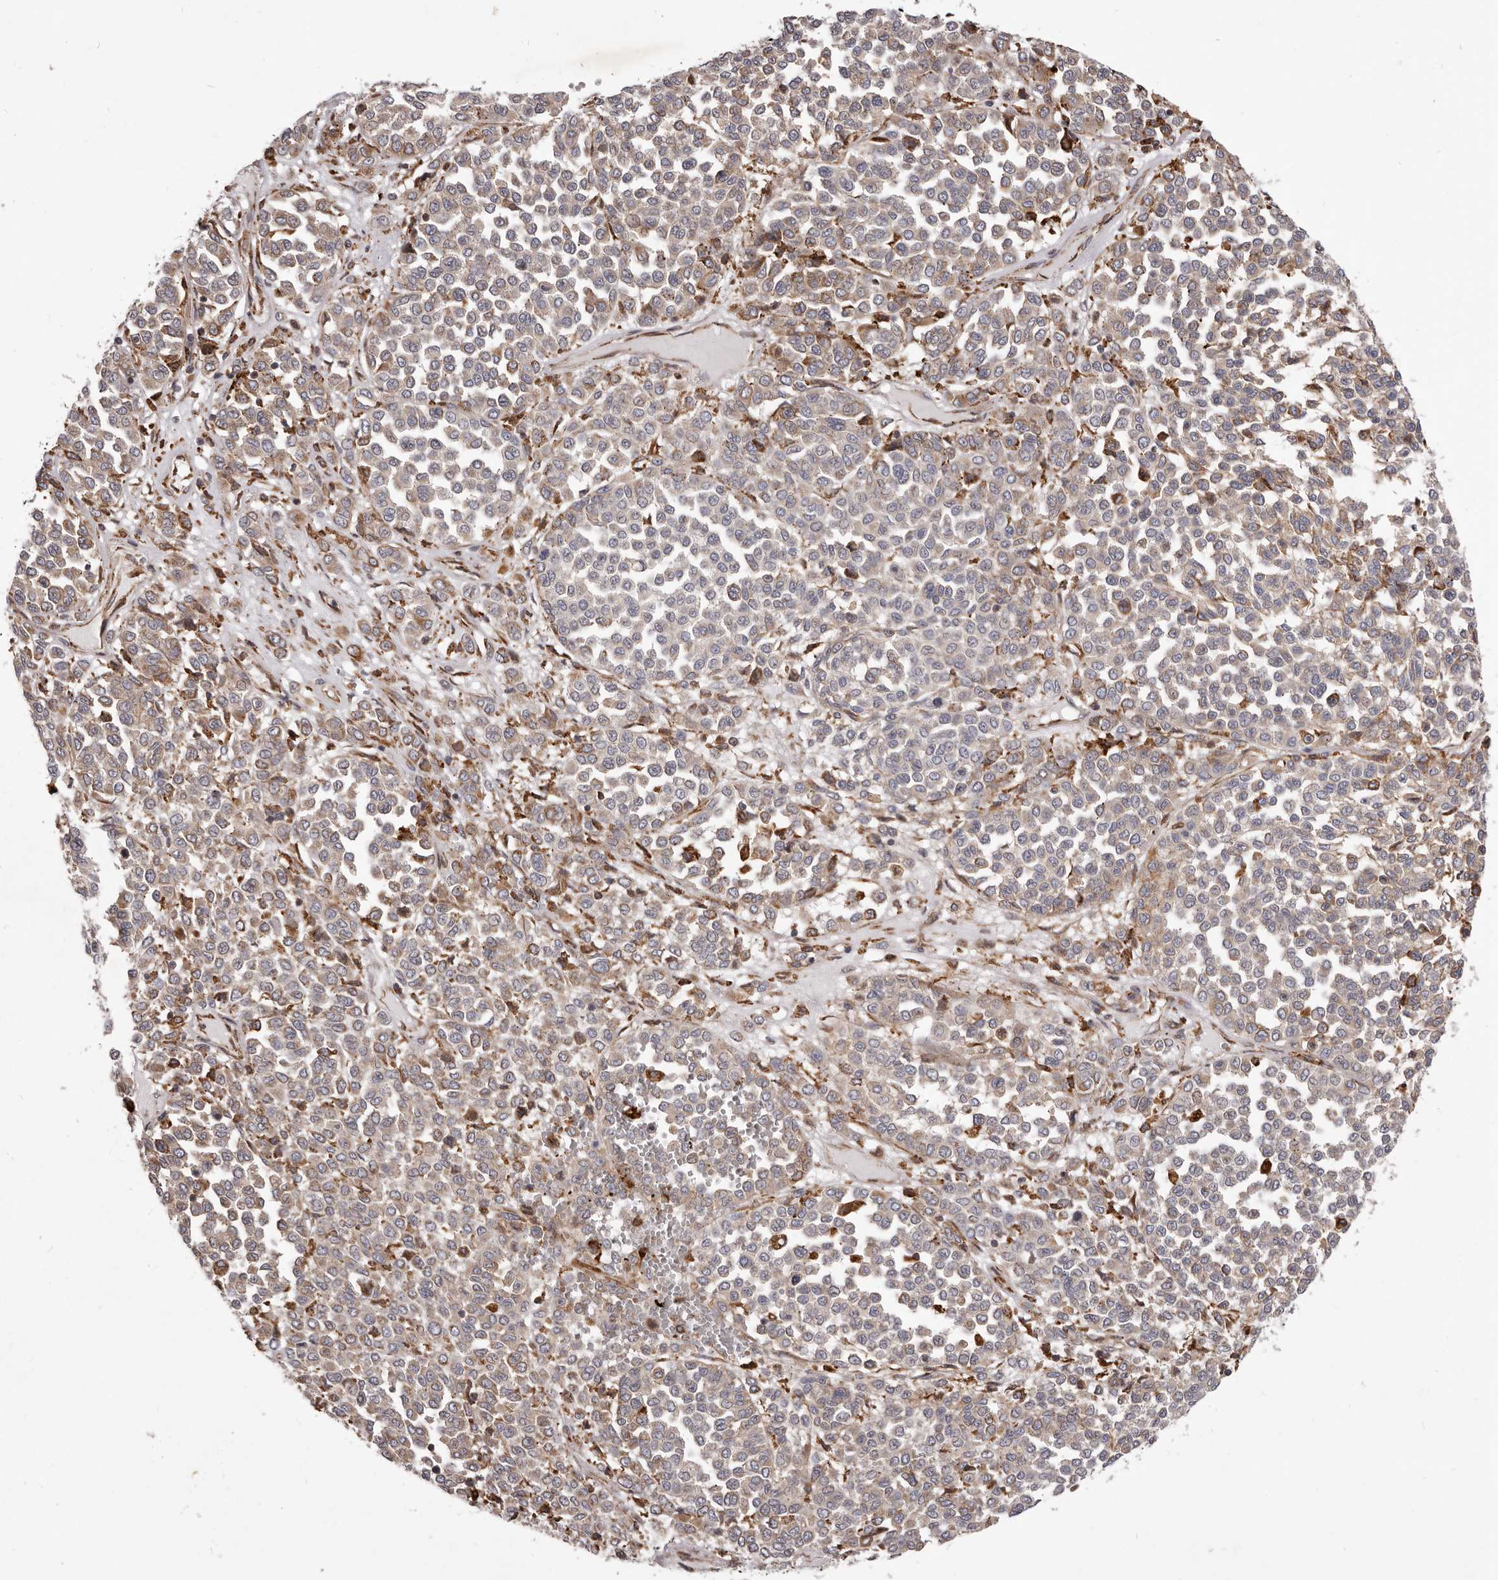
{"staining": {"intensity": "weak", "quantity": "25%-75%", "location": "cytoplasmic/membranous"}, "tissue": "melanoma", "cell_type": "Tumor cells", "image_type": "cancer", "snomed": [{"axis": "morphology", "description": "Malignant melanoma, Metastatic site"}, {"axis": "topography", "description": "Pancreas"}], "caption": "Immunohistochemical staining of melanoma displays low levels of weak cytoplasmic/membranous positivity in approximately 25%-75% of tumor cells.", "gene": "ALPK1", "patient": {"sex": "female", "age": 30}}